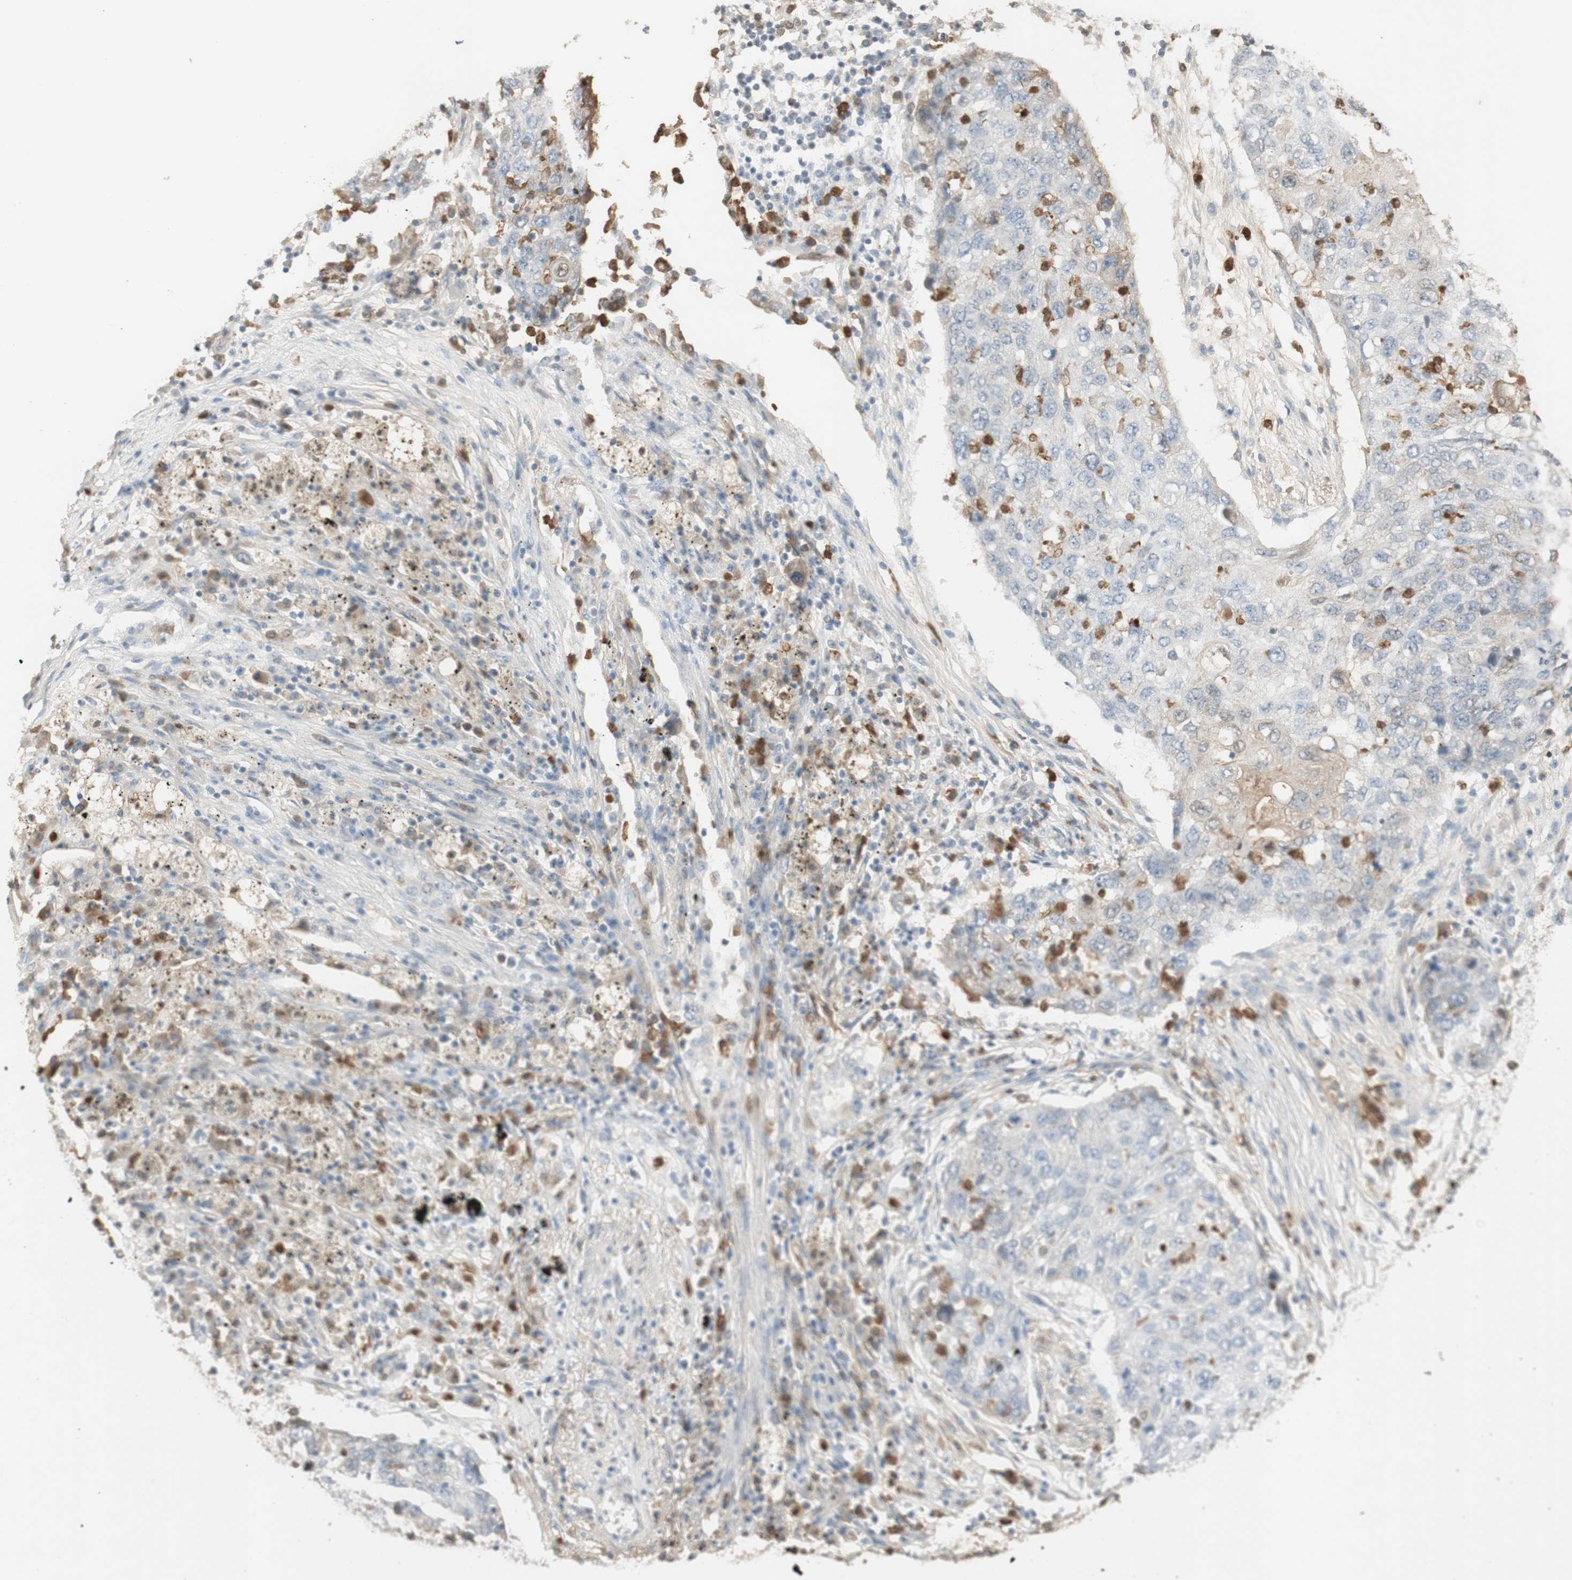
{"staining": {"intensity": "weak", "quantity": "<25%", "location": "cytoplasmic/membranous,nuclear"}, "tissue": "lung cancer", "cell_type": "Tumor cells", "image_type": "cancer", "snomed": [{"axis": "morphology", "description": "Squamous cell carcinoma, NOS"}, {"axis": "topography", "description": "Lung"}], "caption": "An immunohistochemistry photomicrograph of lung cancer (squamous cell carcinoma) is shown. There is no staining in tumor cells of lung cancer (squamous cell carcinoma).", "gene": "NID1", "patient": {"sex": "female", "age": 63}}